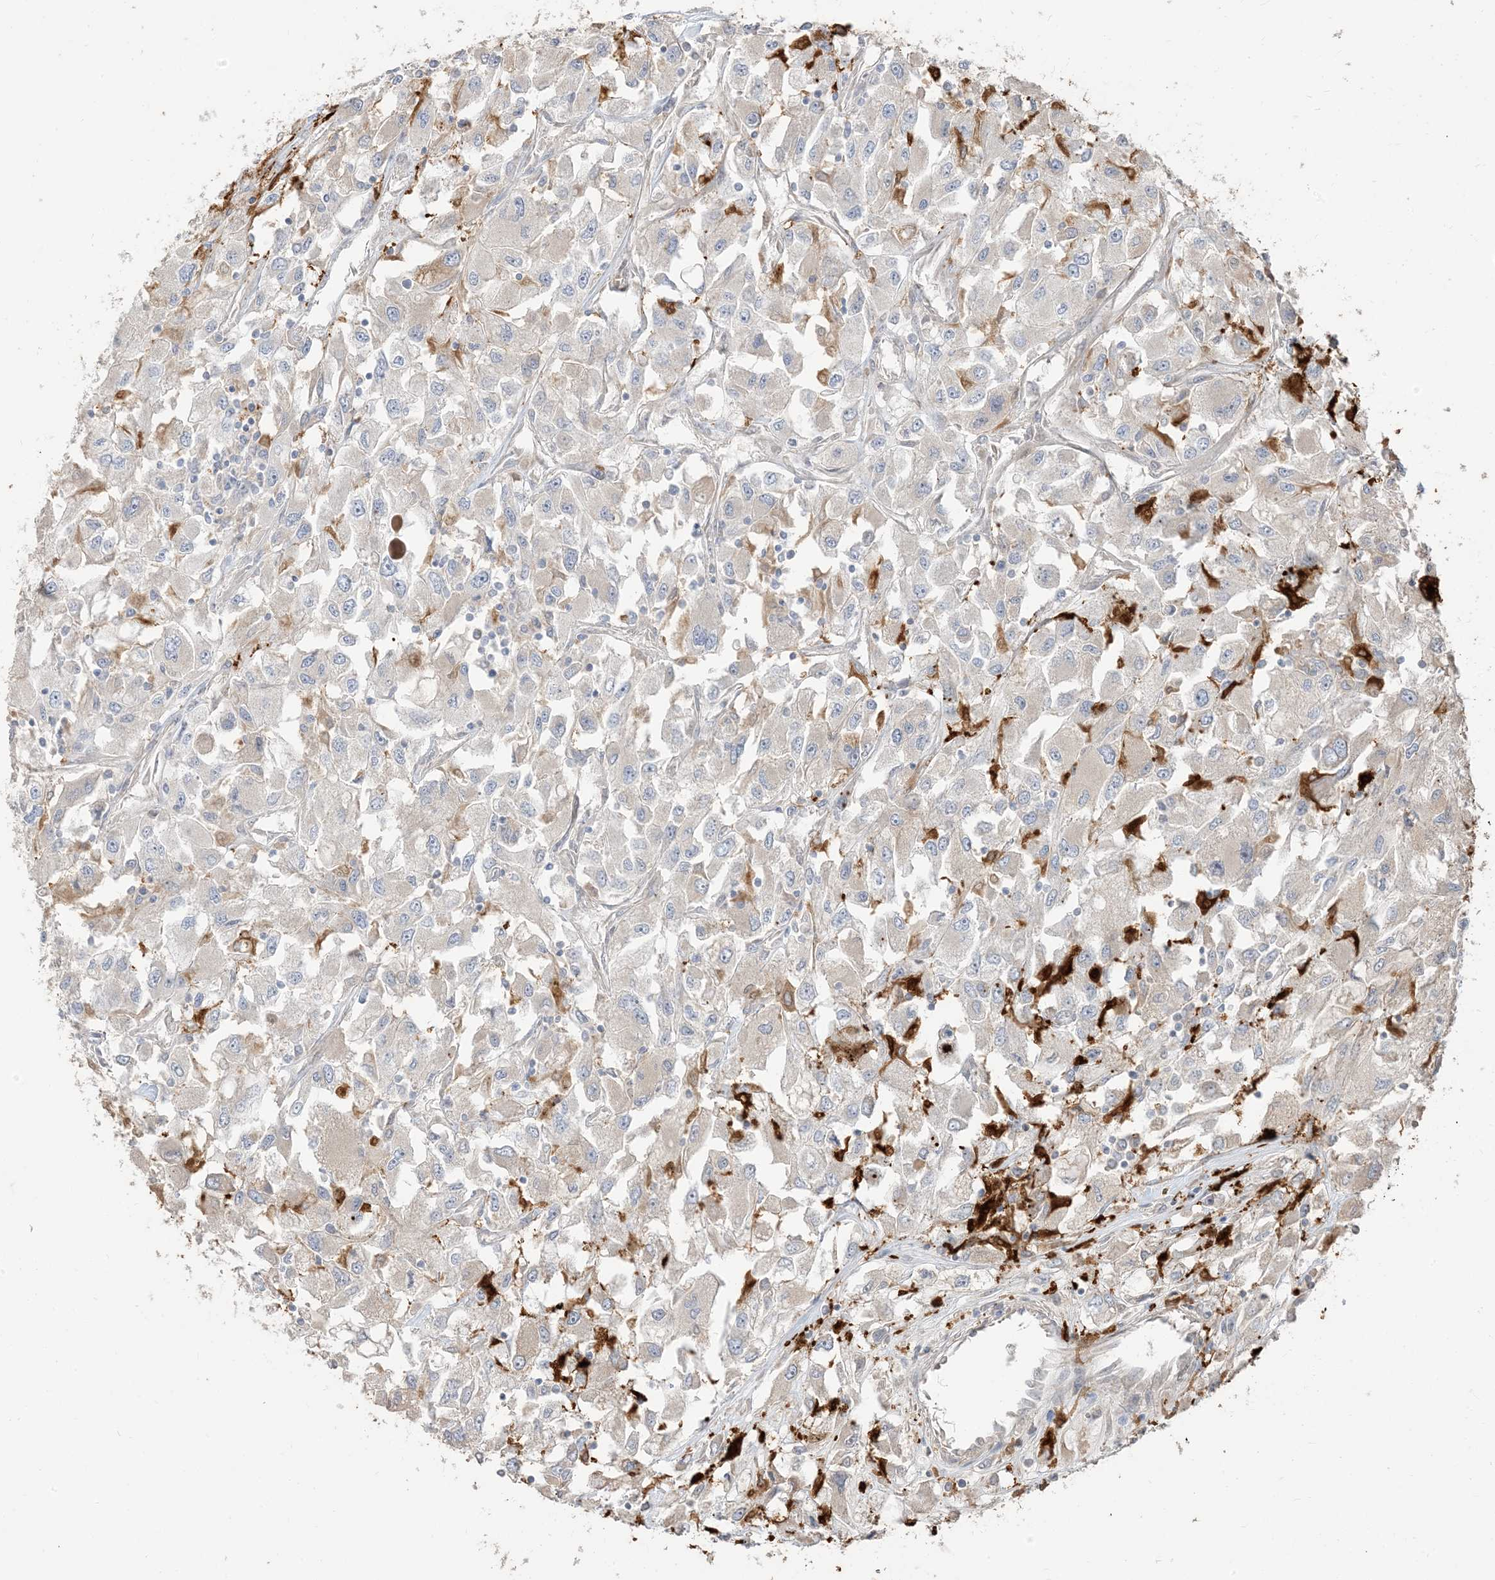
{"staining": {"intensity": "negative", "quantity": "none", "location": "none"}, "tissue": "renal cancer", "cell_type": "Tumor cells", "image_type": "cancer", "snomed": [{"axis": "morphology", "description": "Adenocarcinoma, NOS"}, {"axis": "topography", "description": "Kidney"}], "caption": "The histopathology image displays no staining of tumor cells in renal adenocarcinoma.", "gene": "RNF175", "patient": {"sex": "female", "age": 52}}